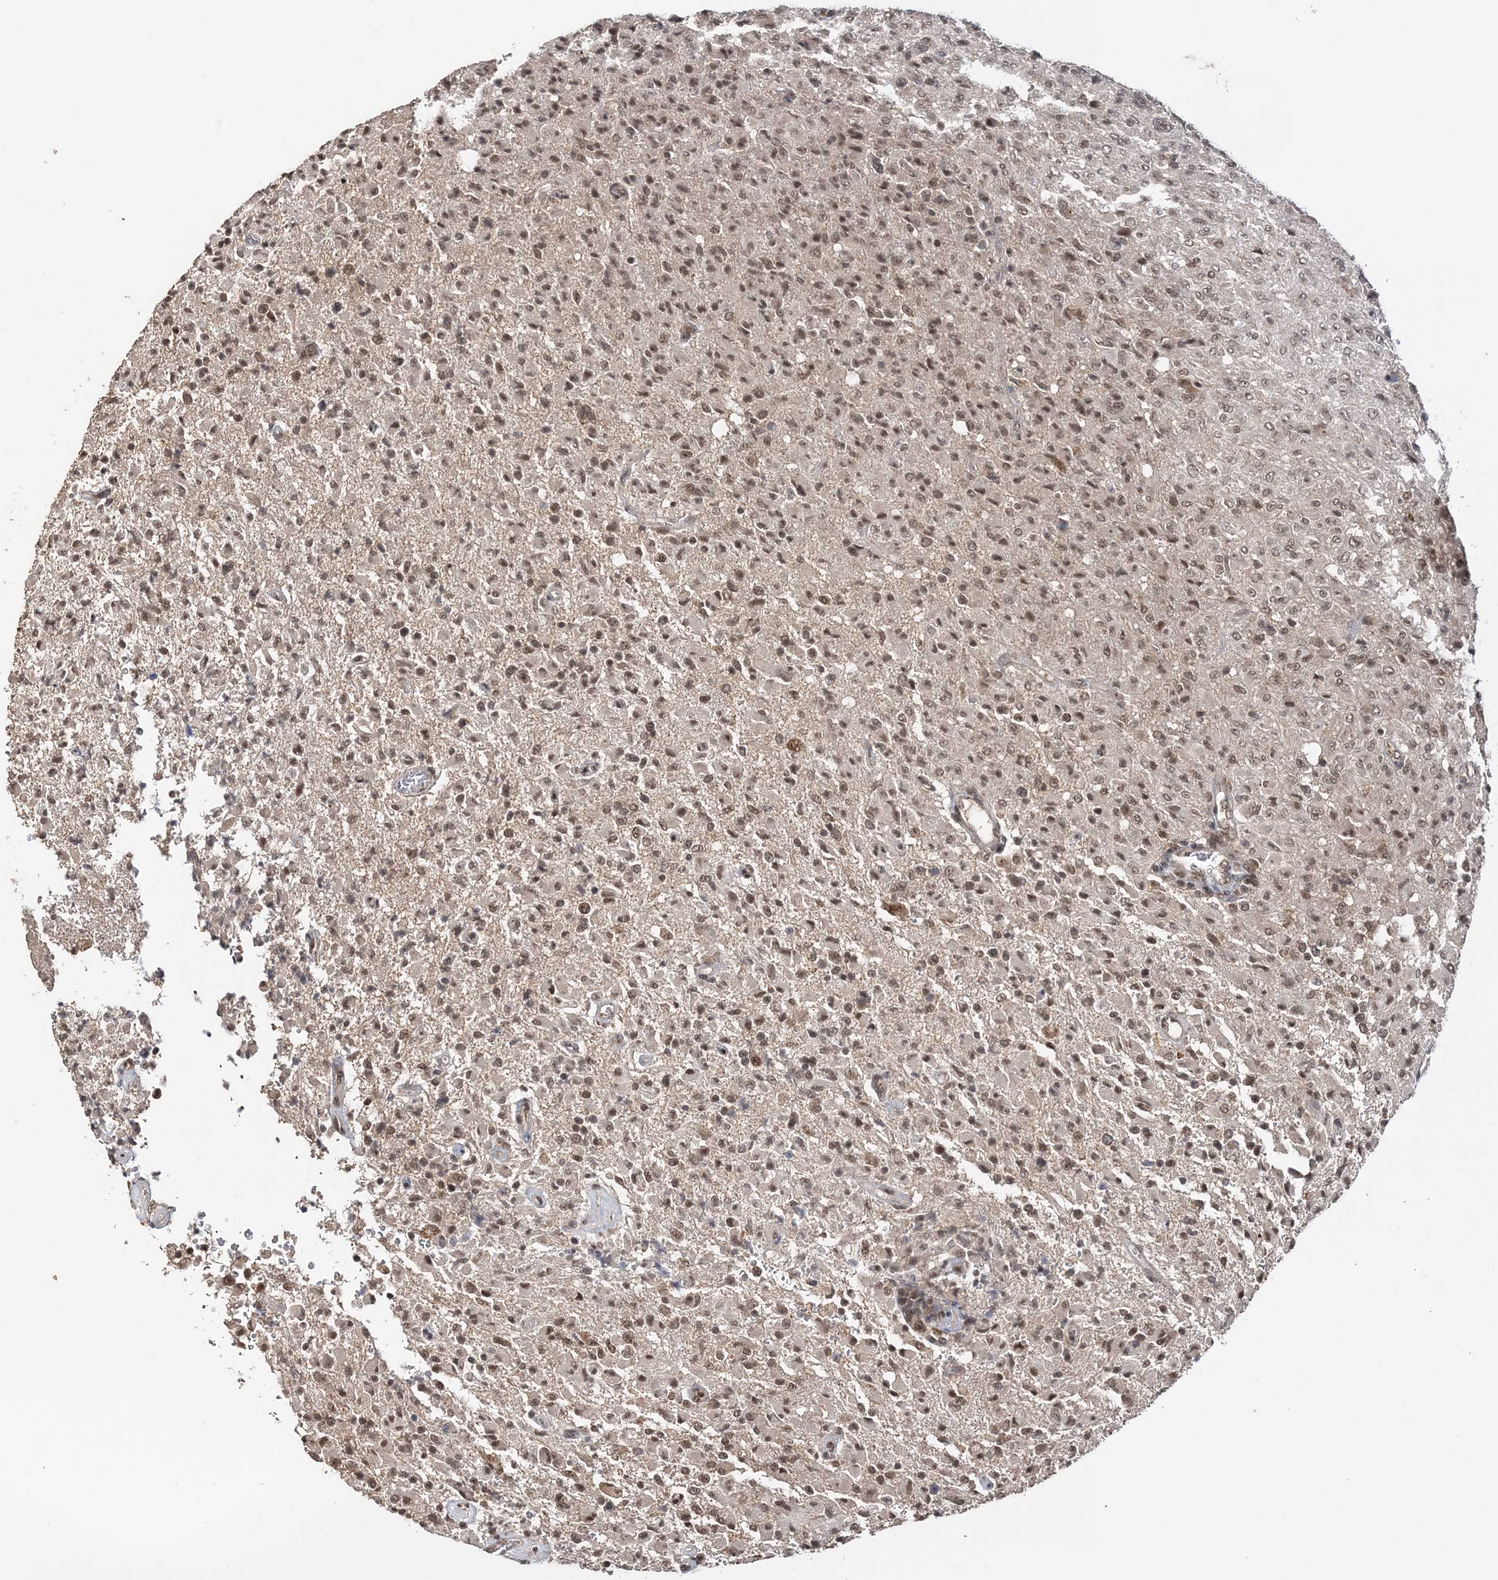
{"staining": {"intensity": "moderate", "quantity": ">75%", "location": "nuclear"}, "tissue": "glioma", "cell_type": "Tumor cells", "image_type": "cancer", "snomed": [{"axis": "morphology", "description": "Glioma, malignant, High grade"}, {"axis": "topography", "description": "Brain"}], "caption": "This is an image of immunohistochemistry staining of malignant glioma (high-grade), which shows moderate staining in the nuclear of tumor cells.", "gene": "TSHZ2", "patient": {"sex": "female", "age": 57}}